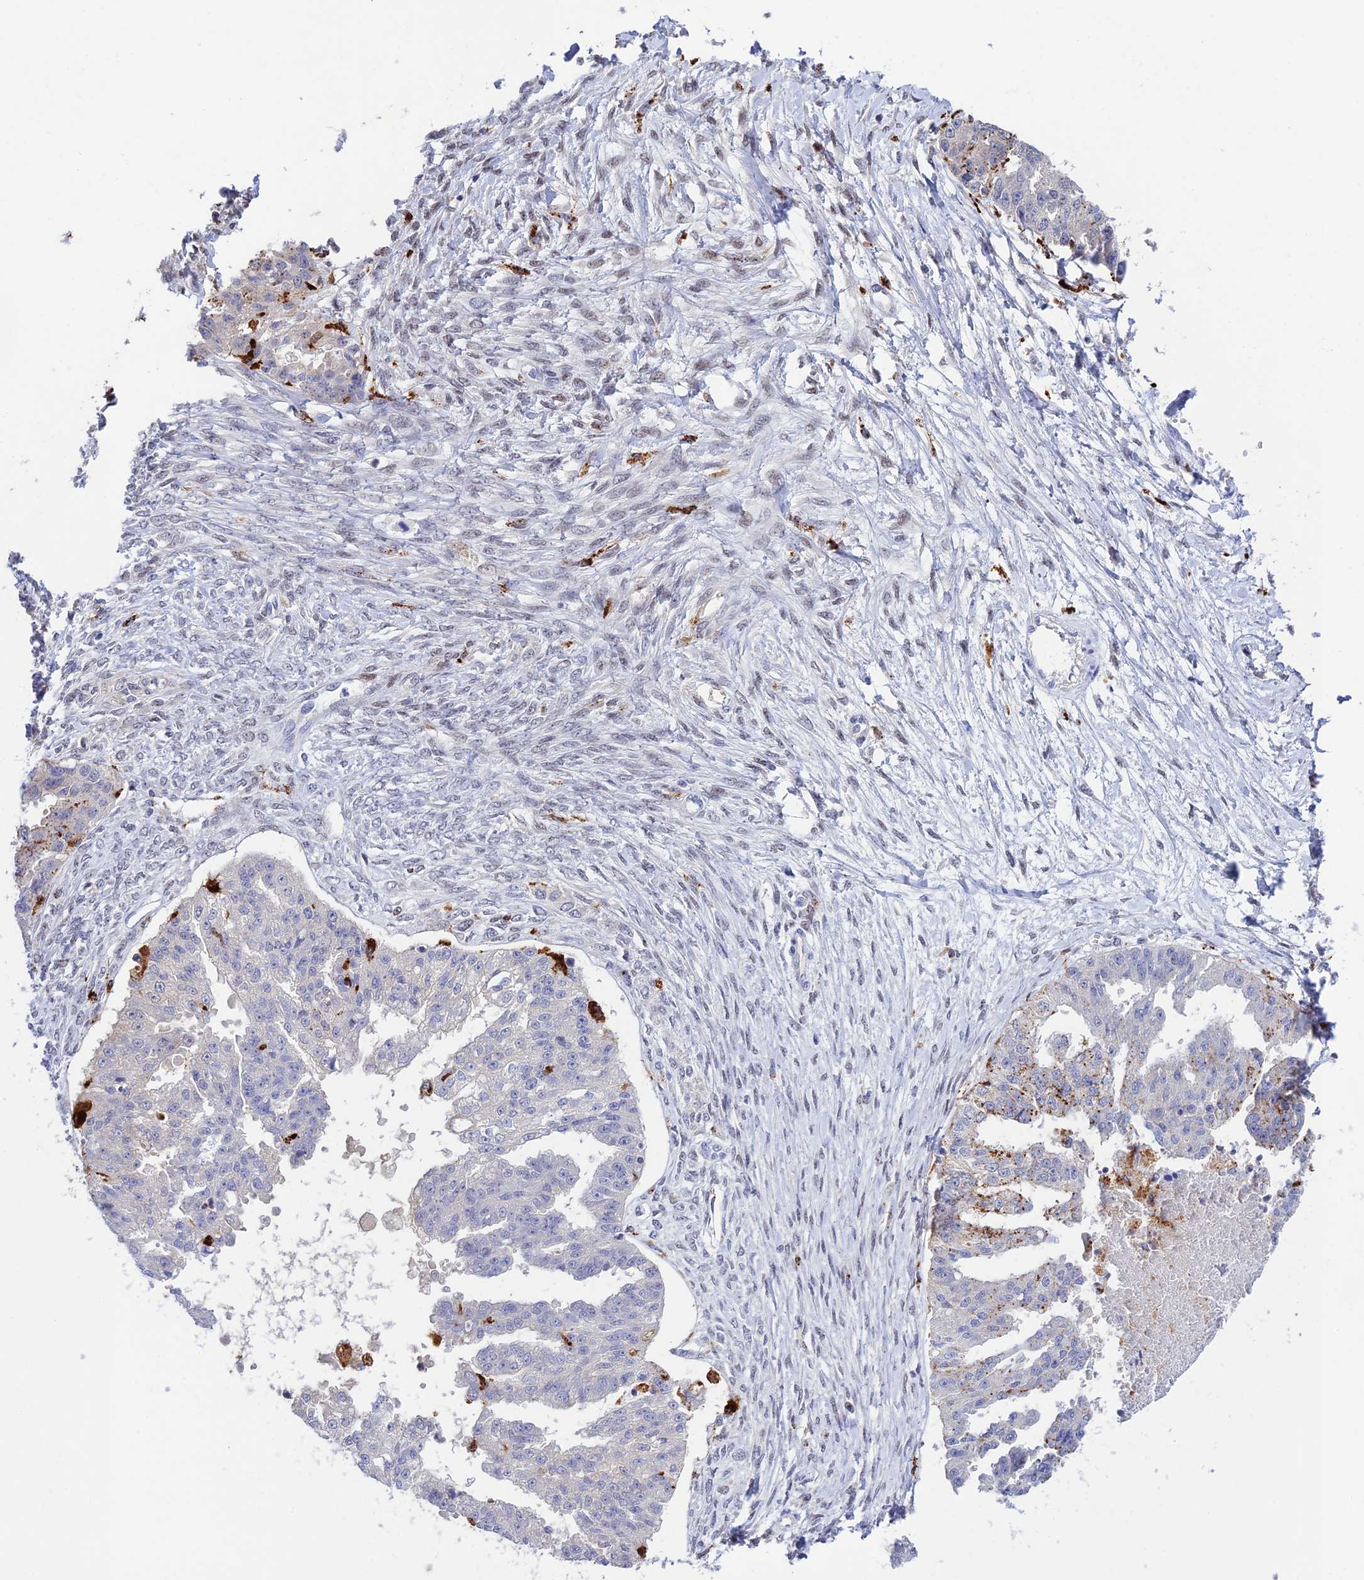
{"staining": {"intensity": "moderate", "quantity": "<25%", "location": "cytoplasmic/membranous"}, "tissue": "ovarian cancer", "cell_type": "Tumor cells", "image_type": "cancer", "snomed": [{"axis": "morphology", "description": "Cystadenocarcinoma, serous, NOS"}, {"axis": "topography", "description": "Ovary"}], "caption": "Human ovarian cancer (serous cystadenocarcinoma) stained with a brown dye displays moderate cytoplasmic/membranous positive positivity in about <25% of tumor cells.", "gene": "HIC1", "patient": {"sex": "female", "age": 58}}